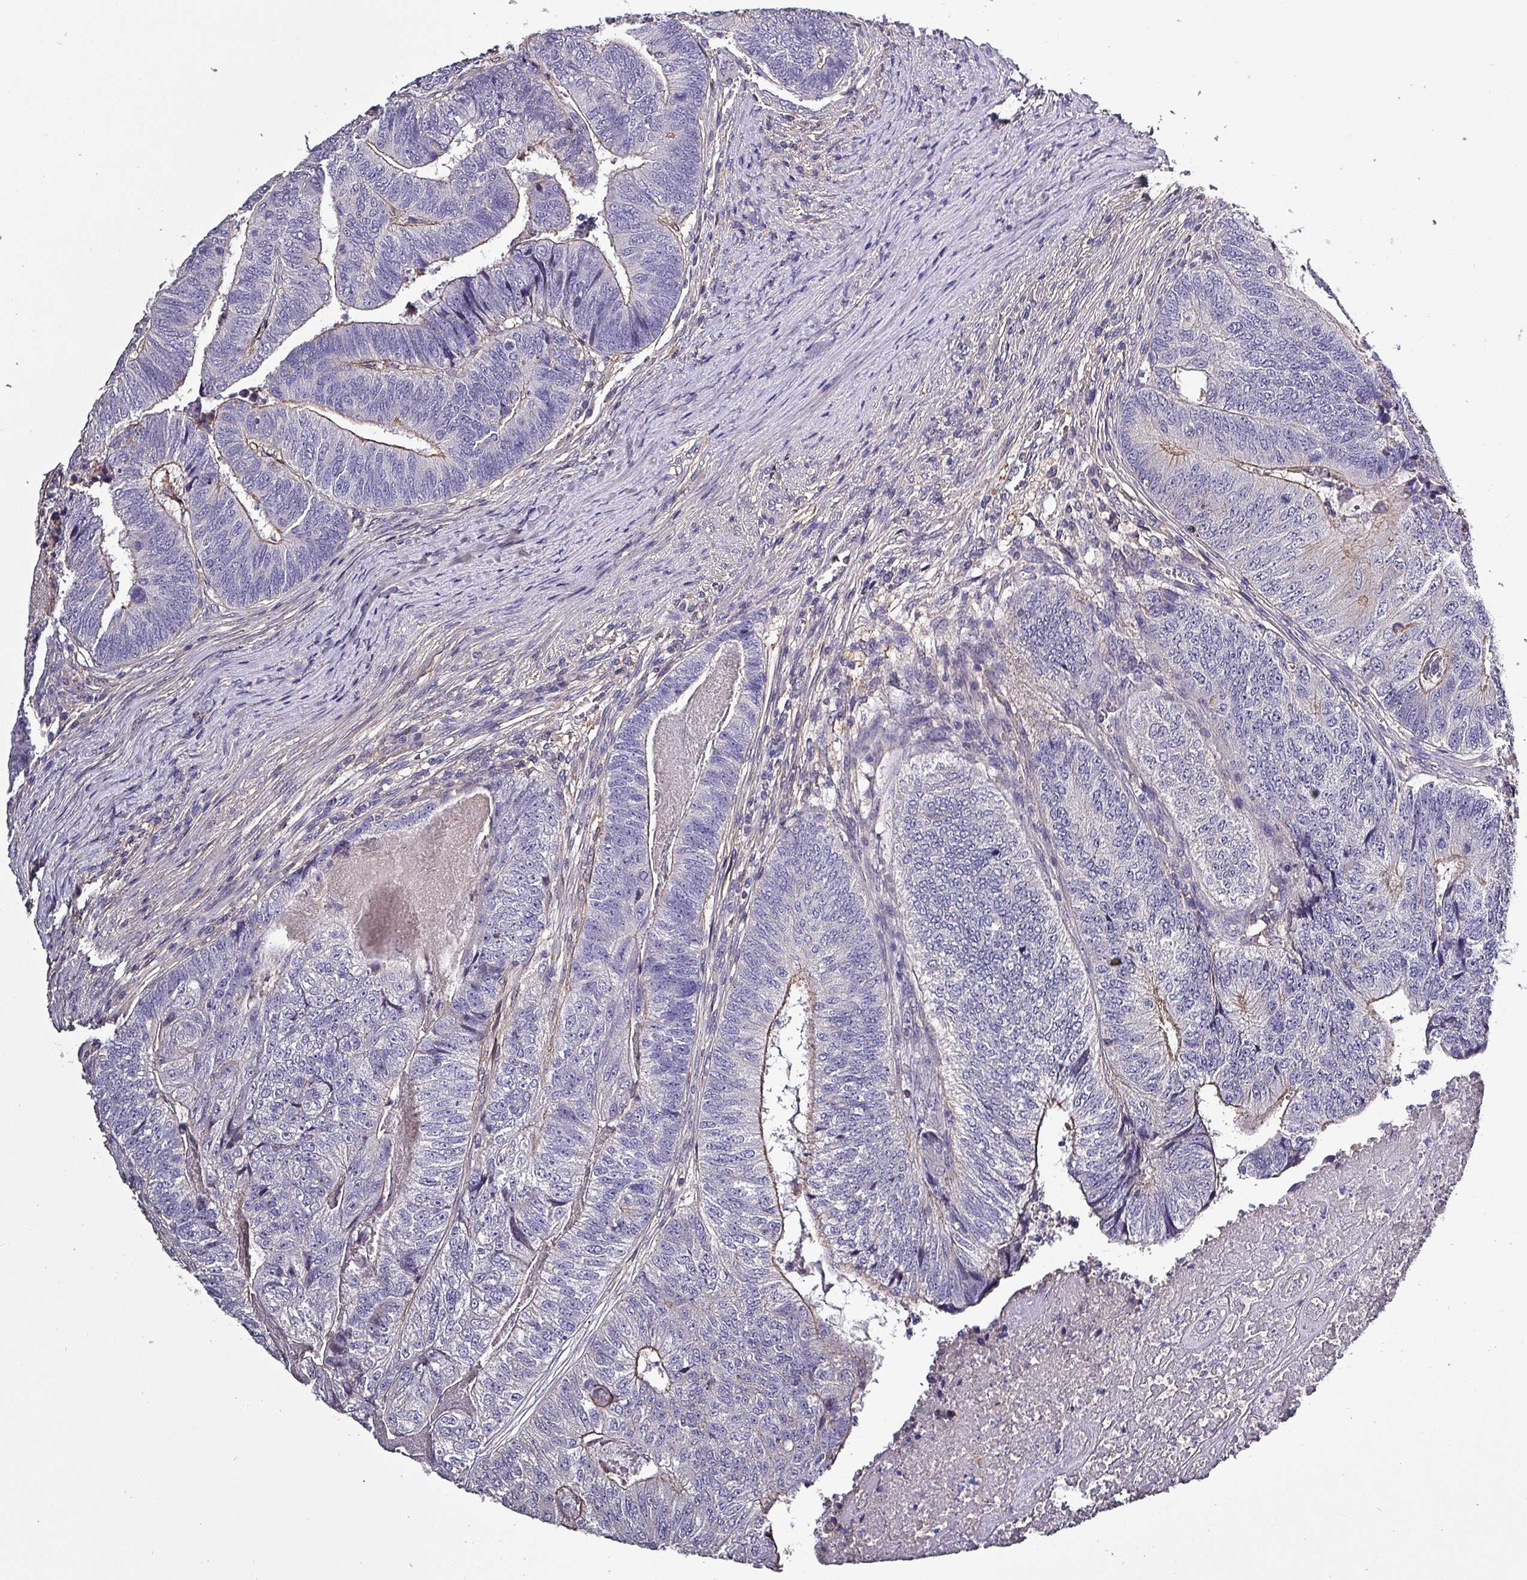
{"staining": {"intensity": "negative", "quantity": "none", "location": "none"}, "tissue": "colorectal cancer", "cell_type": "Tumor cells", "image_type": "cancer", "snomed": [{"axis": "morphology", "description": "Adenocarcinoma, NOS"}, {"axis": "topography", "description": "Colon"}], "caption": "The image reveals no significant positivity in tumor cells of colorectal cancer.", "gene": "HTRA4", "patient": {"sex": "female", "age": 67}}